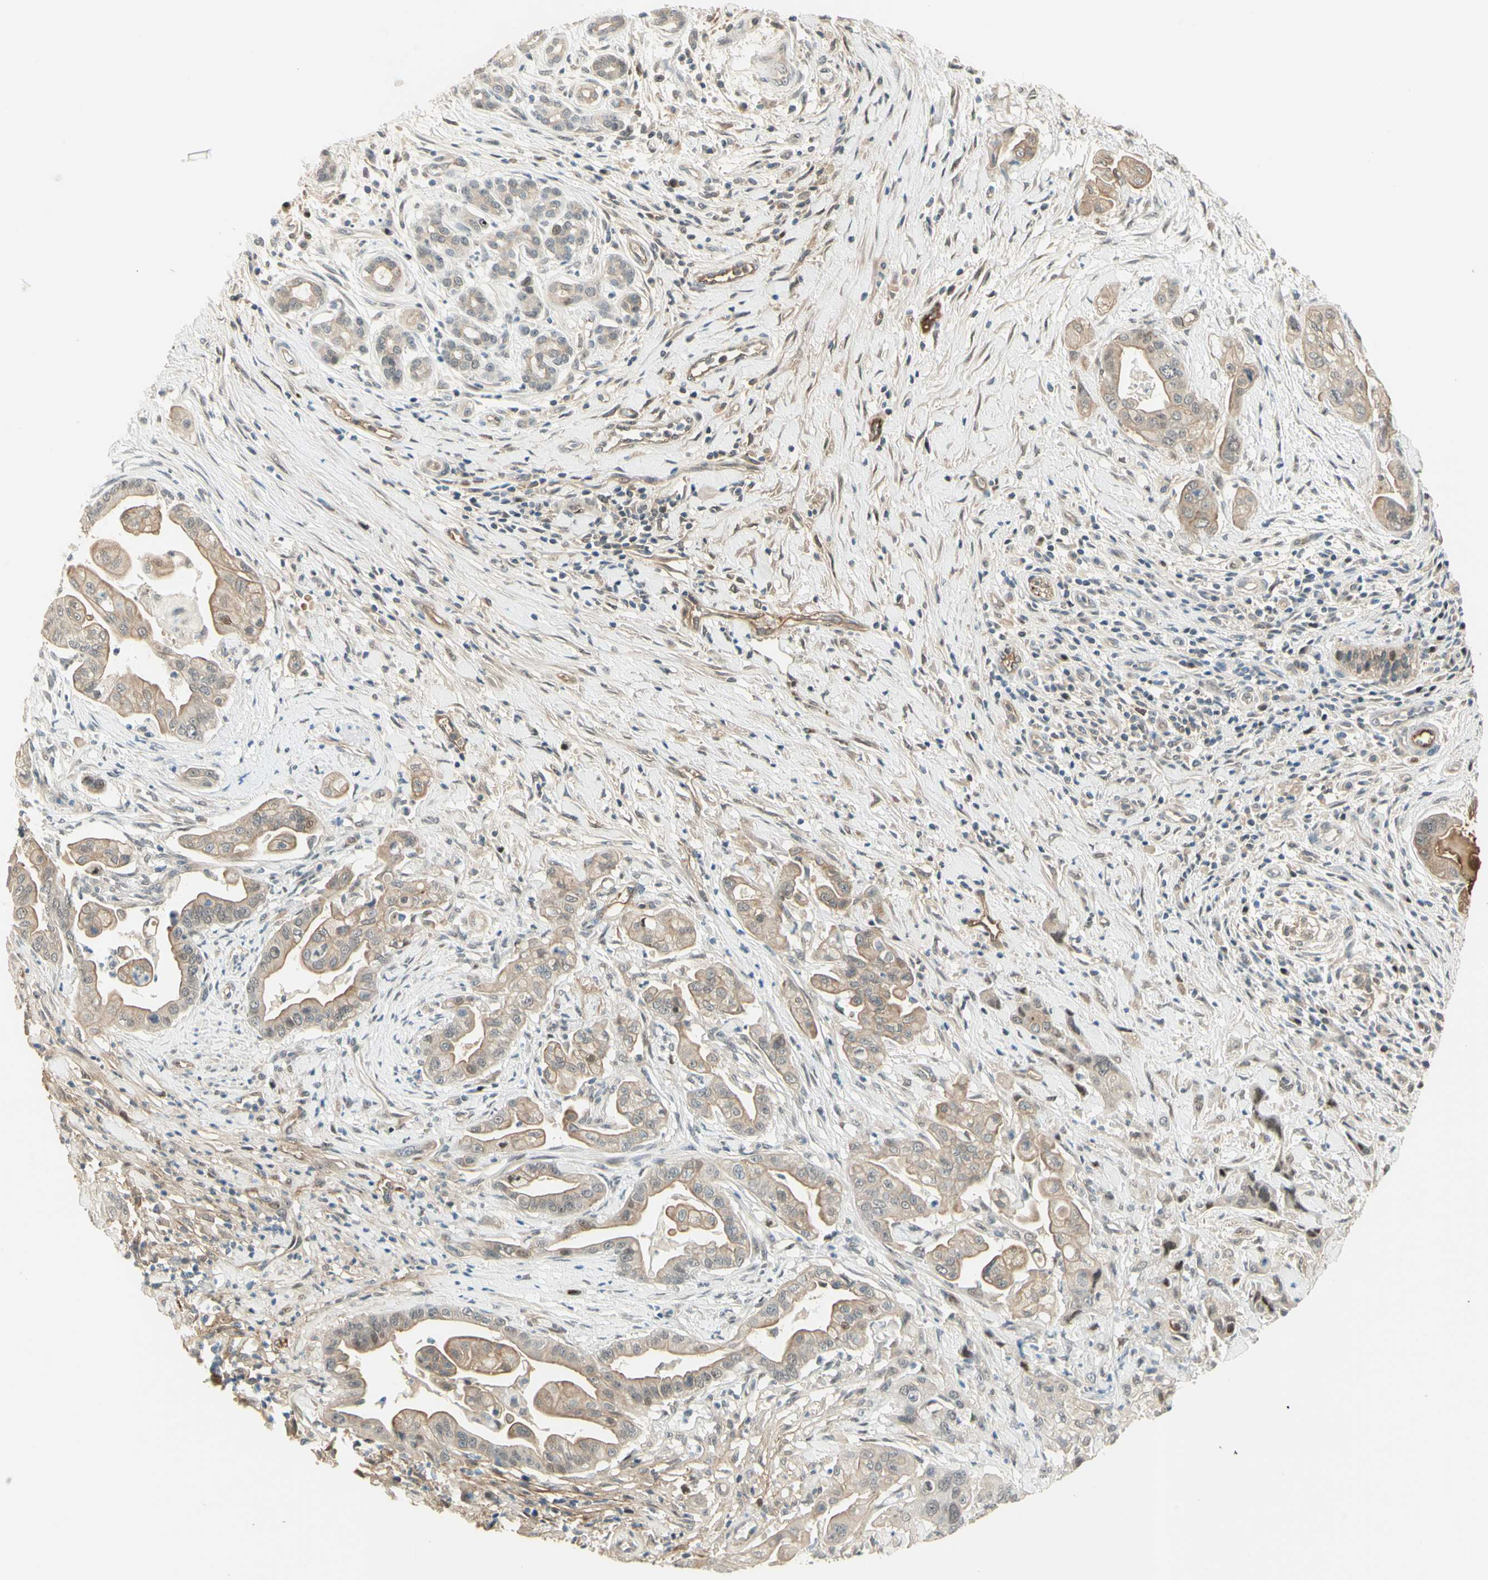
{"staining": {"intensity": "moderate", "quantity": "25%-75%", "location": "cytoplasmic/membranous,nuclear"}, "tissue": "pancreatic cancer", "cell_type": "Tumor cells", "image_type": "cancer", "snomed": [{"axis": "morphology", "description": "Adenocarcinoma, NOS"}, {"axis": "topography", "description": "Pancreas"}], "caption": "Approximately 25%-75% of tumor cells in human pancreatic adenocarcinoma reveal moderate cytoplasmic/membranous and nuclear protein expression as visualized by brown immunohistochemical staining.", "gene": "ANGPT2", "patient": {"sex": "female", "age": 75}}